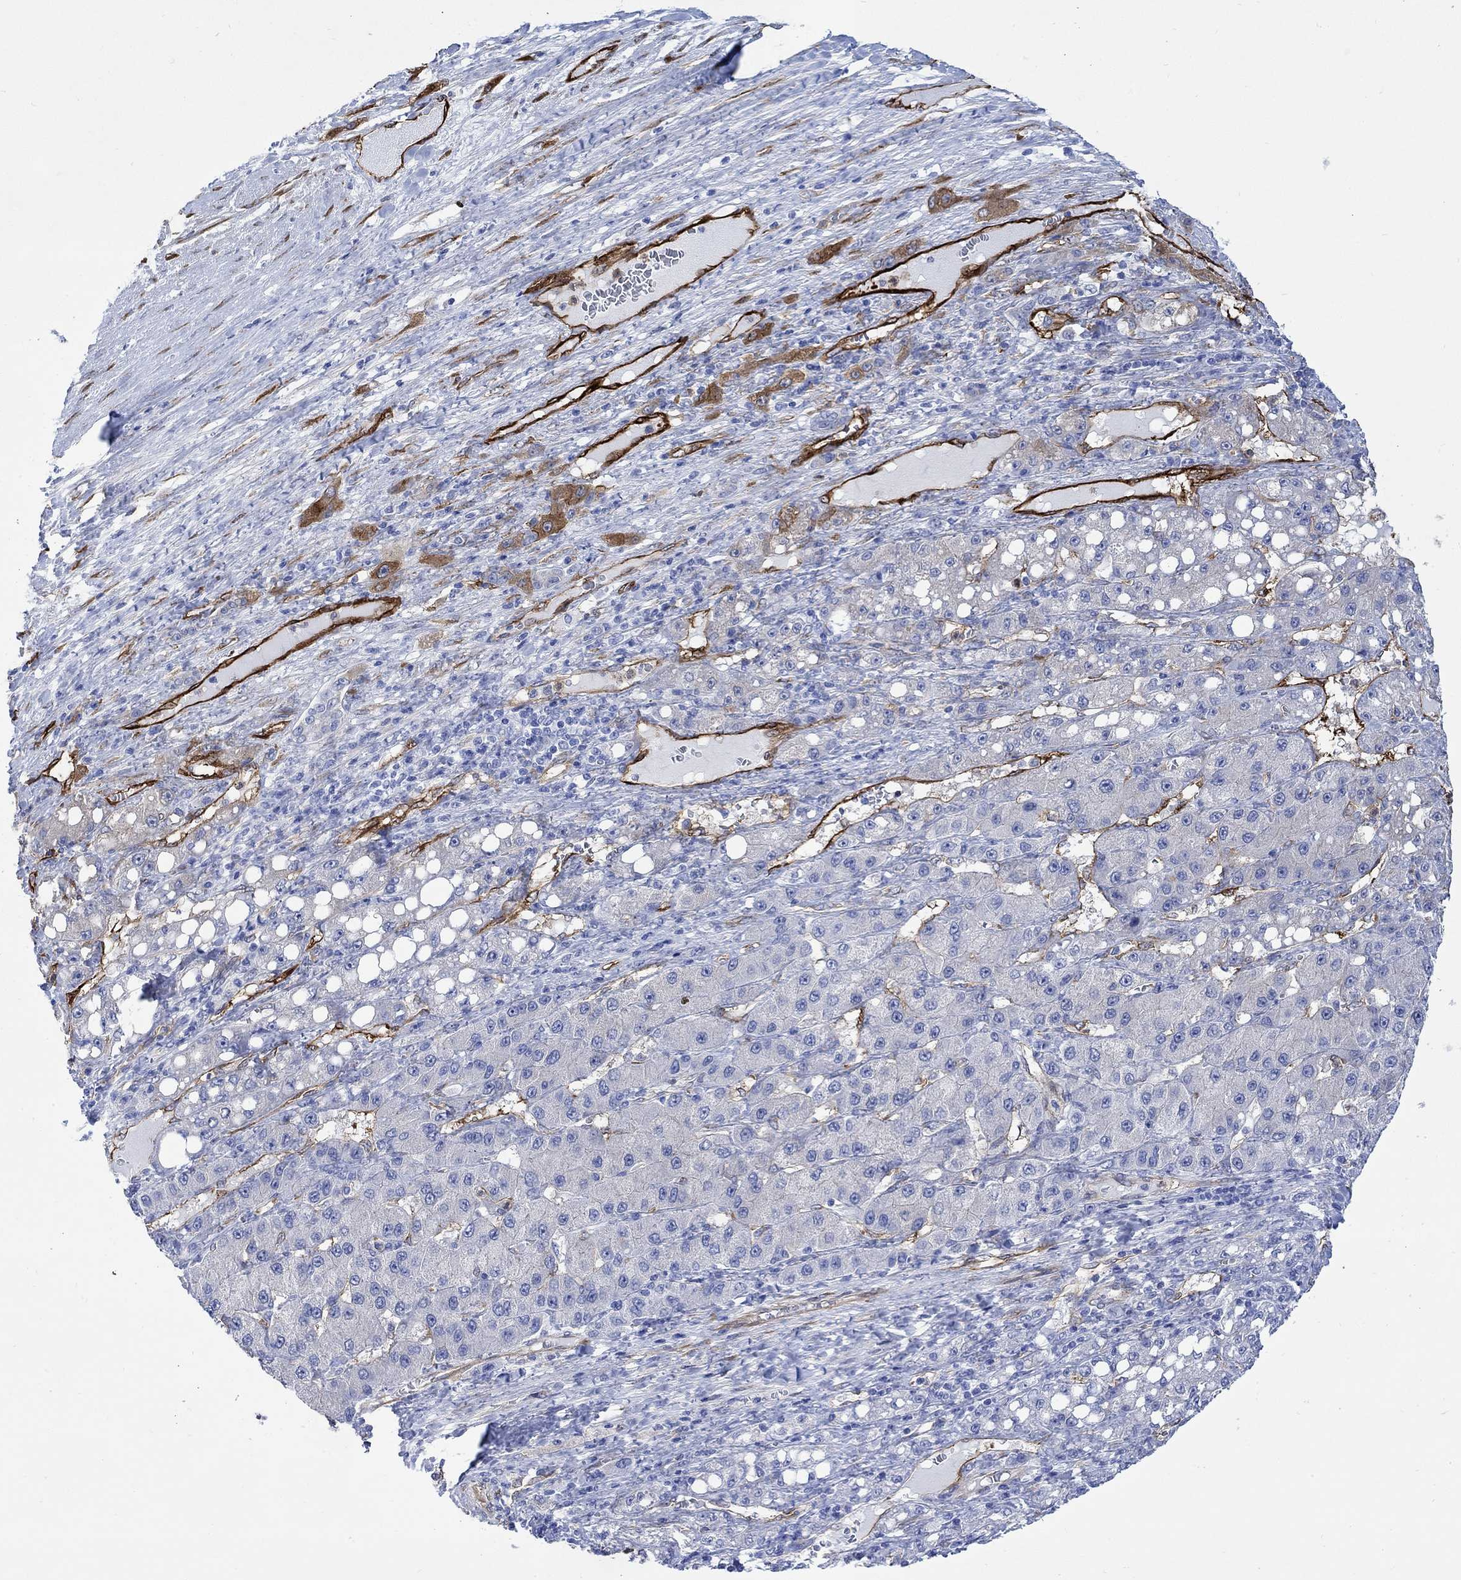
{"staining": {"intensity": "negative", "quantity": "none", "location": "none"}, "tissue": "liver cancer", "cell_type": "Tumor cells", "image_type": "cancer", "snomed": [{"axis": "morphology", "description": "Carcinoma, Hepatocellular, NOS"}, {"axis": "topography", "description": "Liver"}], "caption": "A photomicrograph of human liver cancer (hepatocellular carcinoma) is negative for staining in tumor cells.", "gene": "TGM2", "patient": {"sex": "female", "age": 65}}